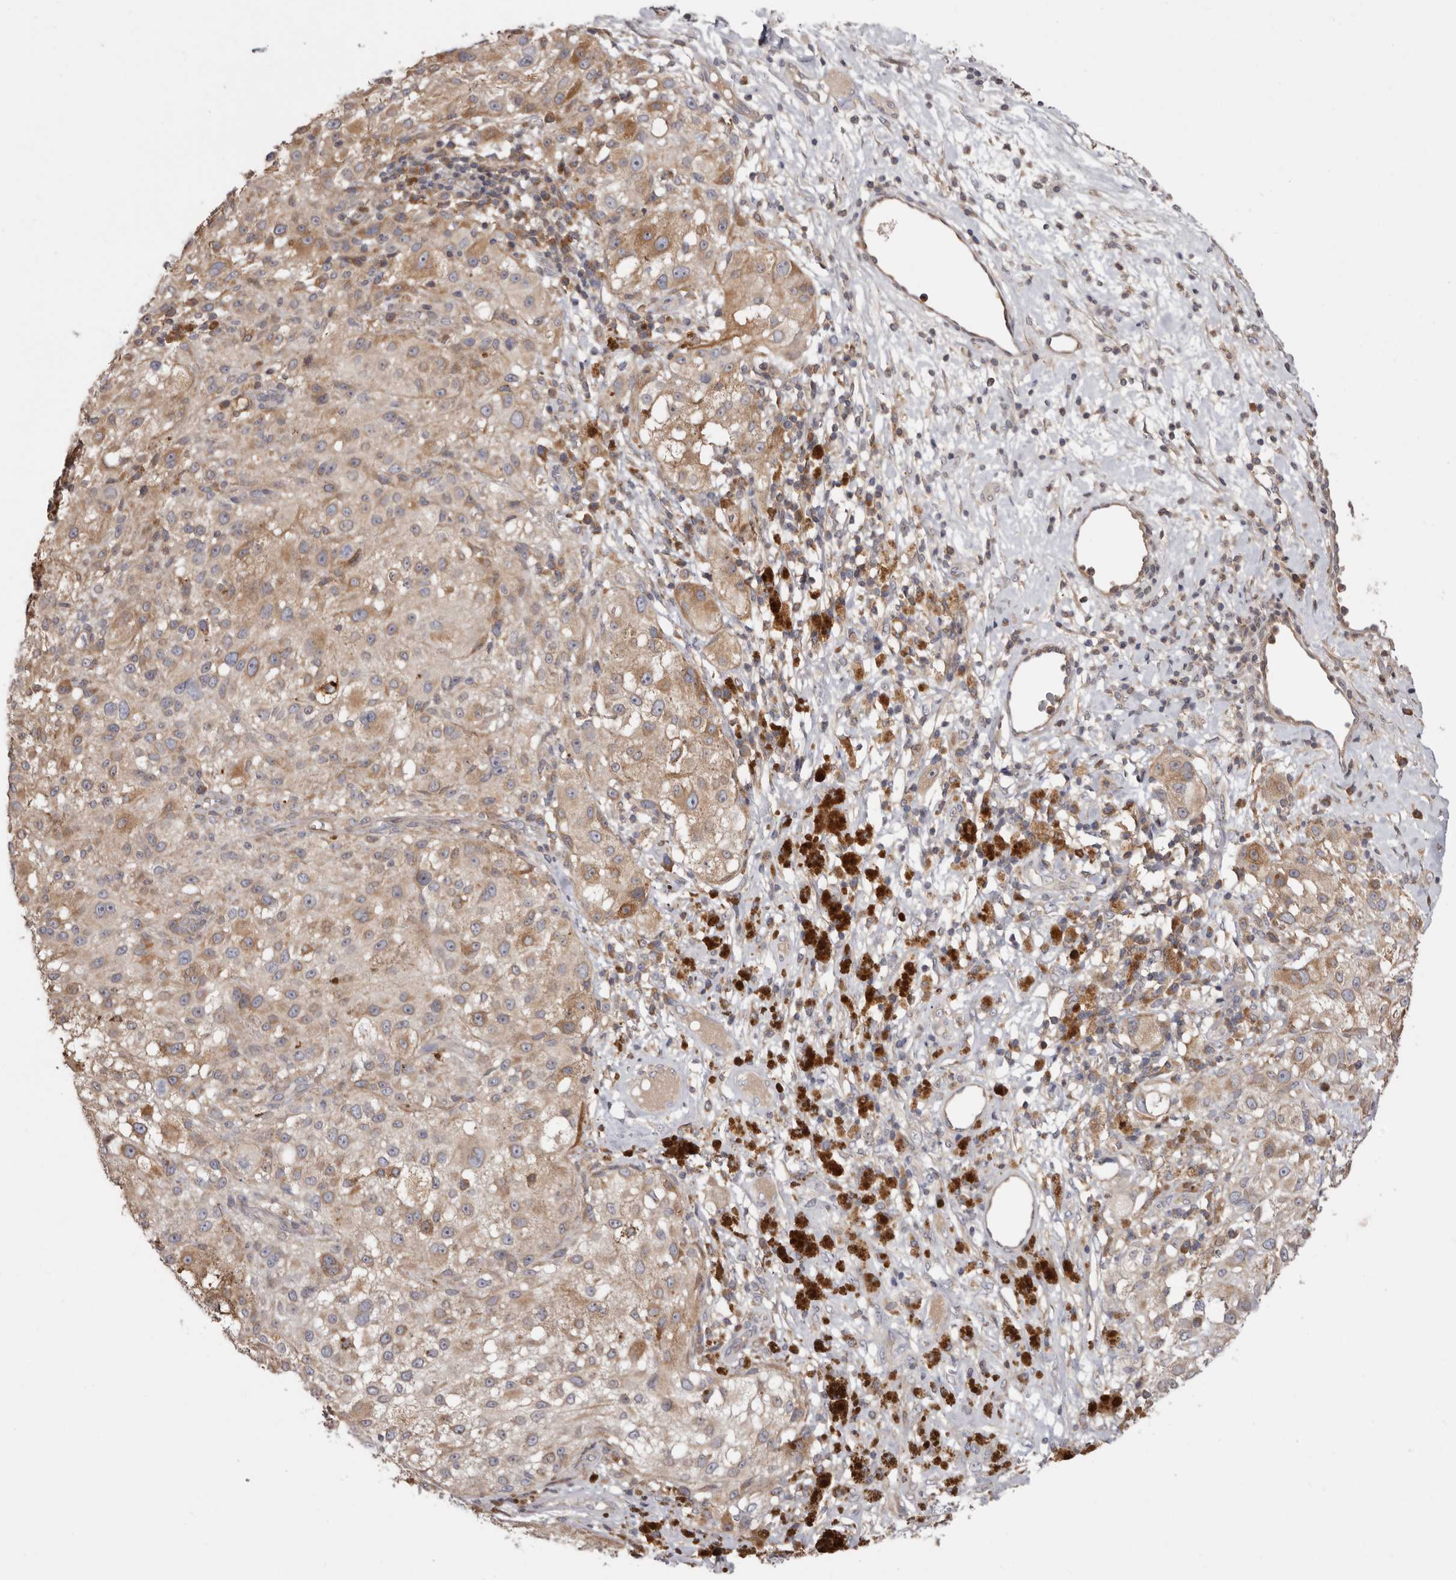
{"staining": {"intensity": "moderate", "quantity": ">75%", "location": "cytoplasmic/membranous"}, "tissue": "melanoma", "cell_type": "Tumor cells", "image_type": "cancer", "snomed": [{"axis": "morphology", "description": "Necrosis, NOS"}, {"axis": "morphology", "description": "Malignant melanoma, NOS"}, {"axis": "topography", "description": "Skin"}], "caption": "The immunohistochemical stain highlights moderate cytoplasmic/membranous staining in tumor cells of melanoma tissue. Nuclei are stained in blue.", "gene": "TMUB1", "patient": {"sex": "female", "age": 87}}